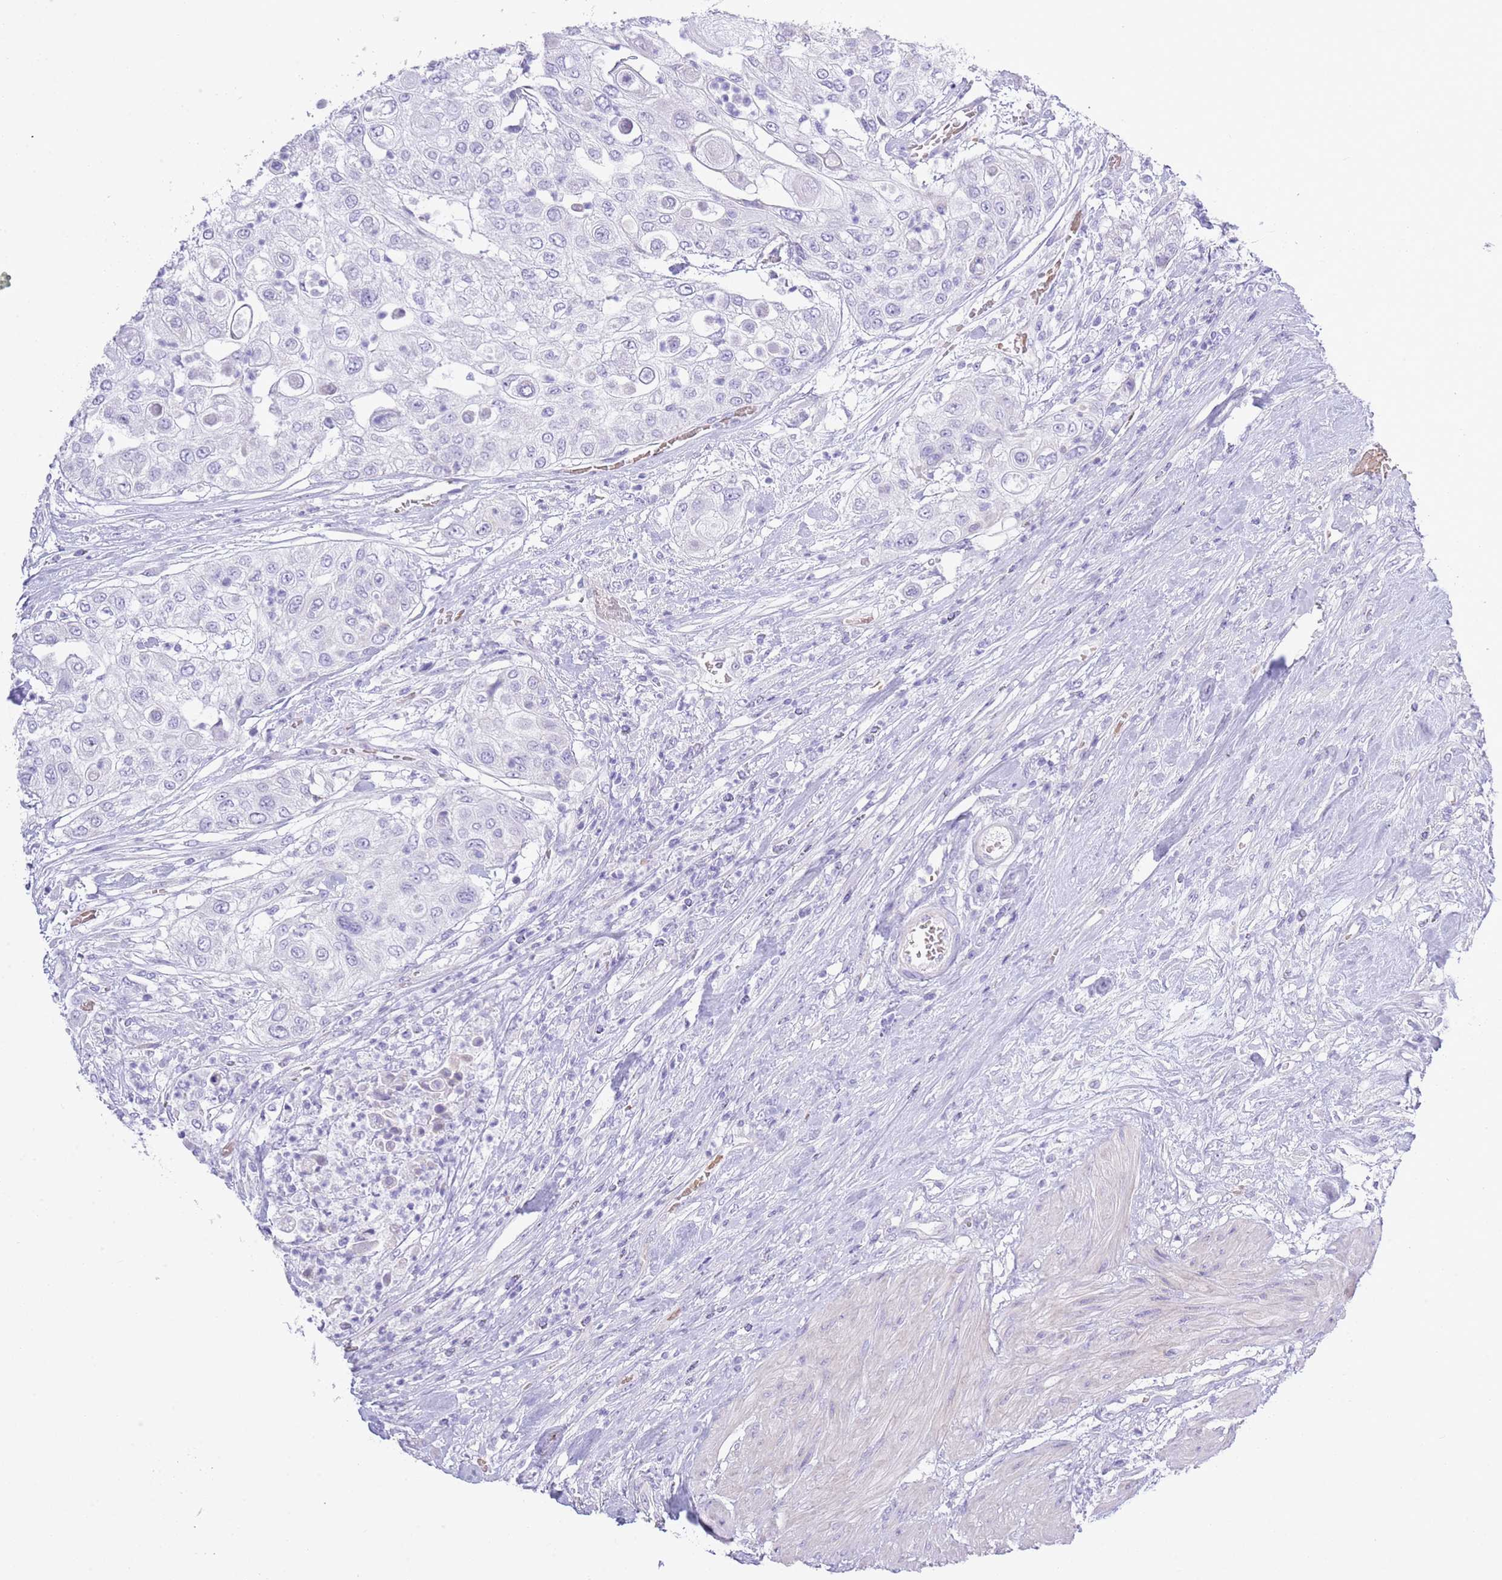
{"staining": {"intensity": "negative", "quantity": "none", "location": "none"}, "tissue": "urothelial cancer", "cell_type": "Tumor cells", "image_type": "cancer", "snomed": [{"axis": "morphology", "description": "Urothelial carcinoma, High grade"}, {"axis": "topography", "description": "Urinary bladder"}], "caption": "This is an immunohistochemistry (IHC) histopathology image of human urothelial cancer. There is no positivity in tumor cells.", "gene": "ACR", "patient": {"sex": "female", "age": 79}}